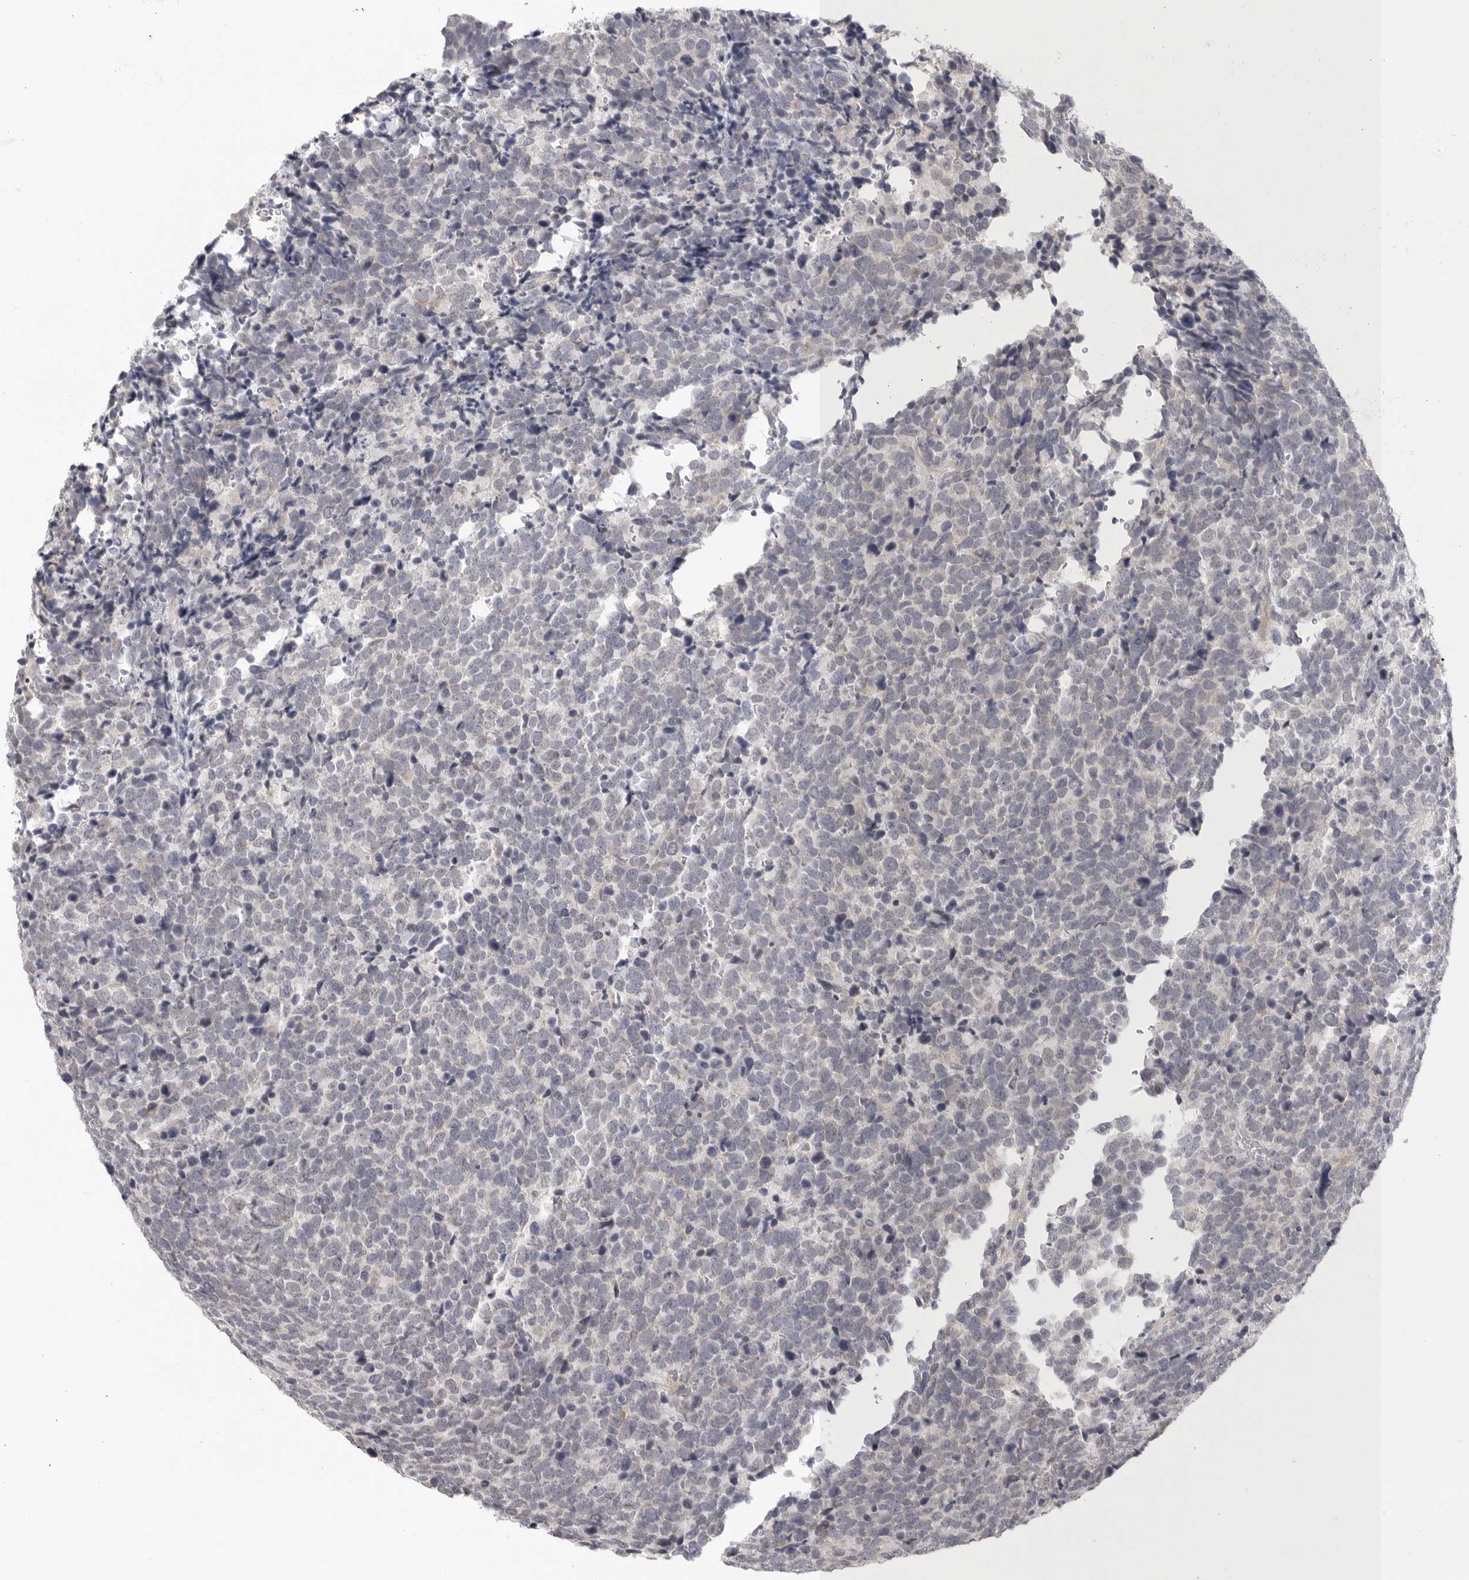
{"staining": {"intensity": "negative", "quantity": "none", "location": "none"}, "tissue": "urothelial cancer", "cell_type": "Tumor cells", "image_type": "cancer", "snomed": [{"axis": "morphology", "description": "Urothelial carcinoma, High grade"}, {"axis": "topography", "description": "Urinary bladder"}], "caption": "This is an IHC photomicrograph of human urothelial carcinoma (high-grade). There is no staining in tumor cells.", "gene": "STAB2", "patient": {"sex": "female", "age": 82}}